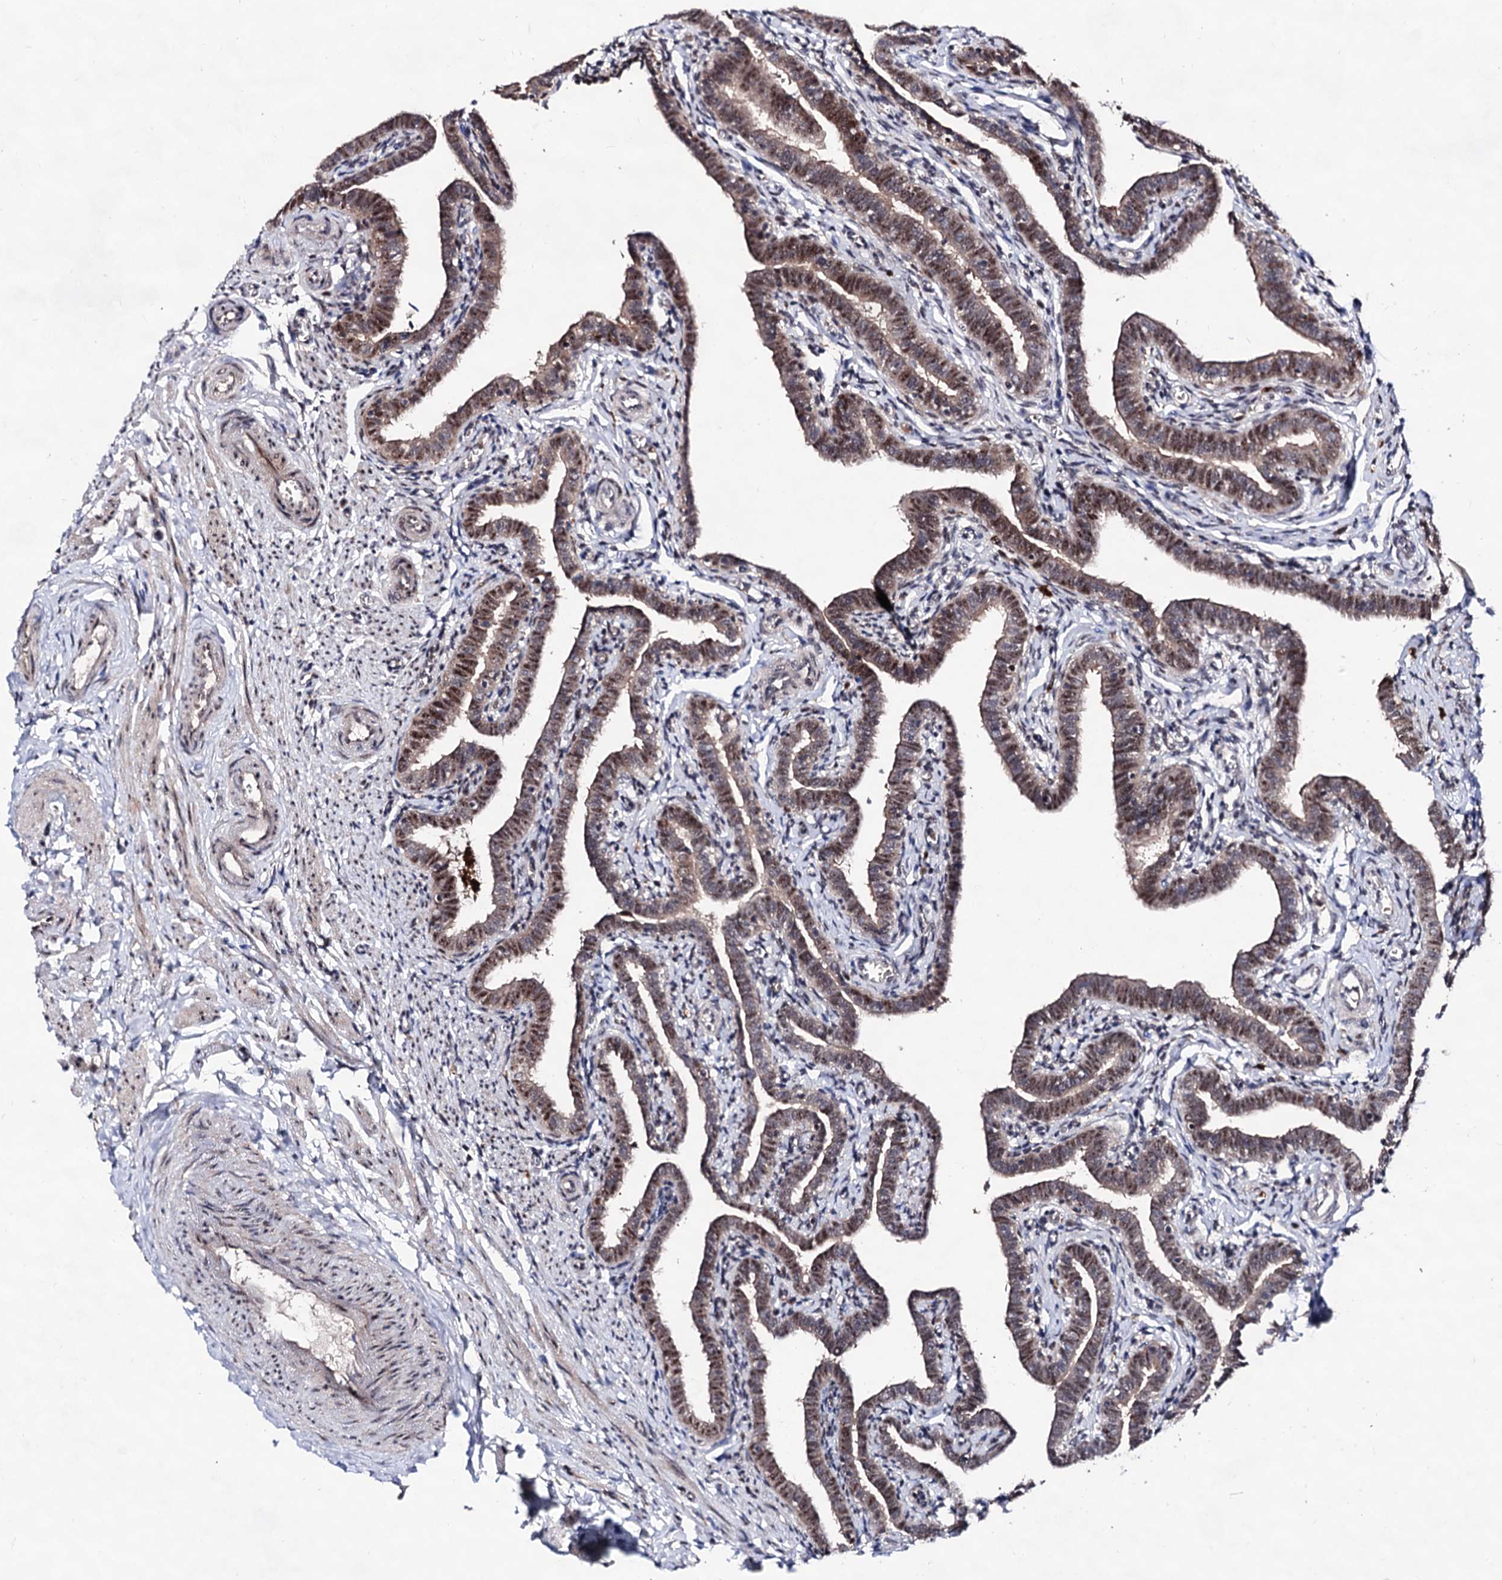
{"staining": {"intensity": "strong", "quantity": ">75%", "location": "cytoplasmic/membranous,nuclear"}, "tissue": "fallopian tube", "cell_type": "Glandular cells", "image_type": "normal", "snomed": [{"axis": "morphology", "description": "Normal tissue, NOS"}, {"axis": "topography", "description": "Fallopian tube"}], "caption": "Brown immunohistochemical staining in unremarkable human fallopian tube demonstrates strong cytoplasmic/membranous,nuclear staining in about >75% of glandular cells. The protein of interest is stained brown, and the nuclei are stained in blue (DAB (3,3'-diaminobenzidine) IHC with brightfield microscopy, high magnification).", "gene": "EXOSC10", "patient": {"sex": "female", "age": 36}}